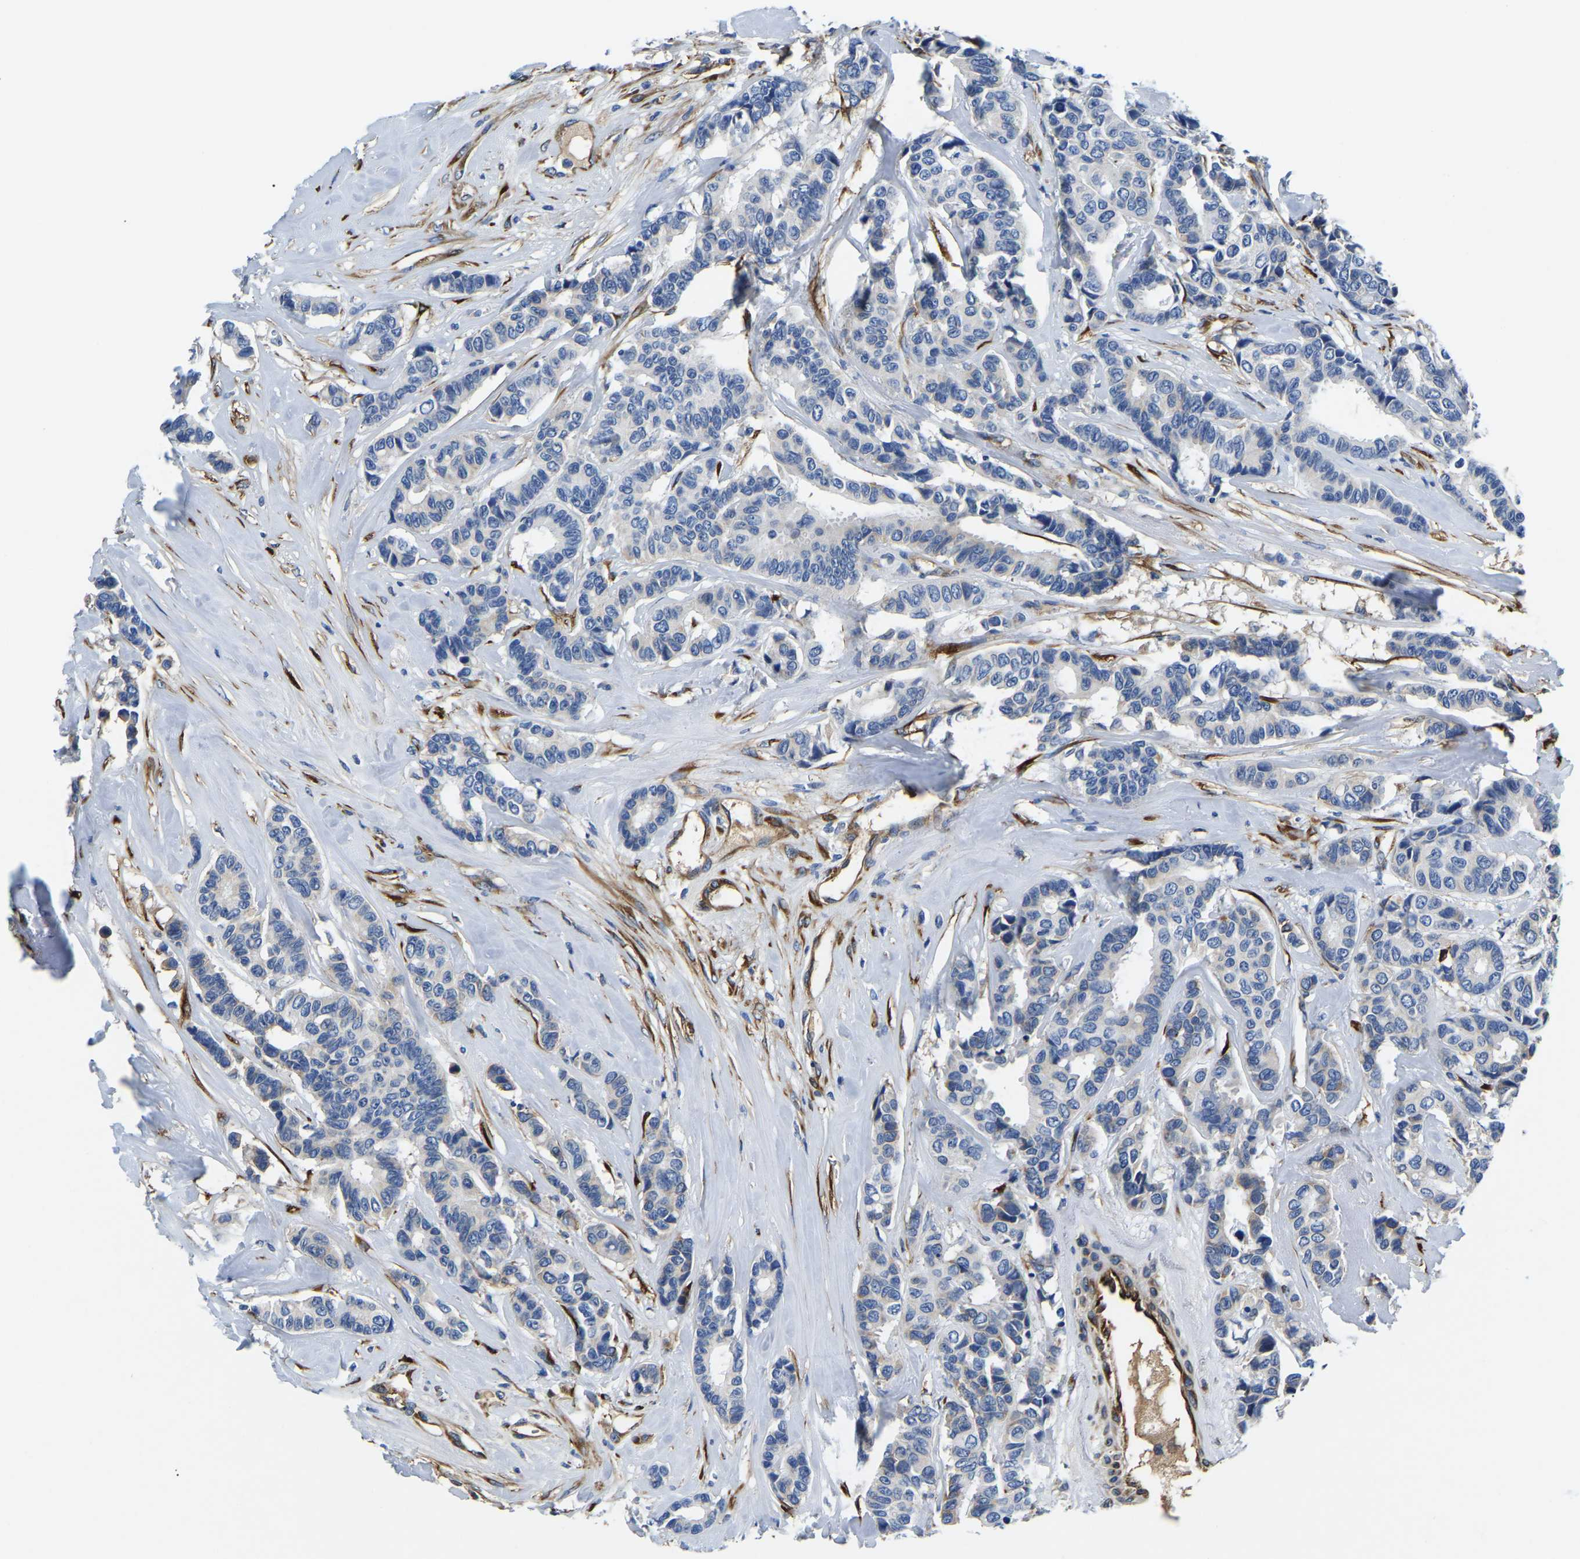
{"staining": {"intensity": "negative", "quantity": "none", "location": "none"}, "tissue": "breast cancer", "cell_type": "Tumor cells", "image_type": "cancer", "snomed": [{"axis": "morphology", "description": "Duct carcinoma"}, {"axis": "topography", "description": "Breast"}], "caption": "Protein analysis of intraductal carcinoma (breast) displays no significant staining in tumor cells.", "gene": "DUSP8", "patient": {"sex": "female", "age": 87}}